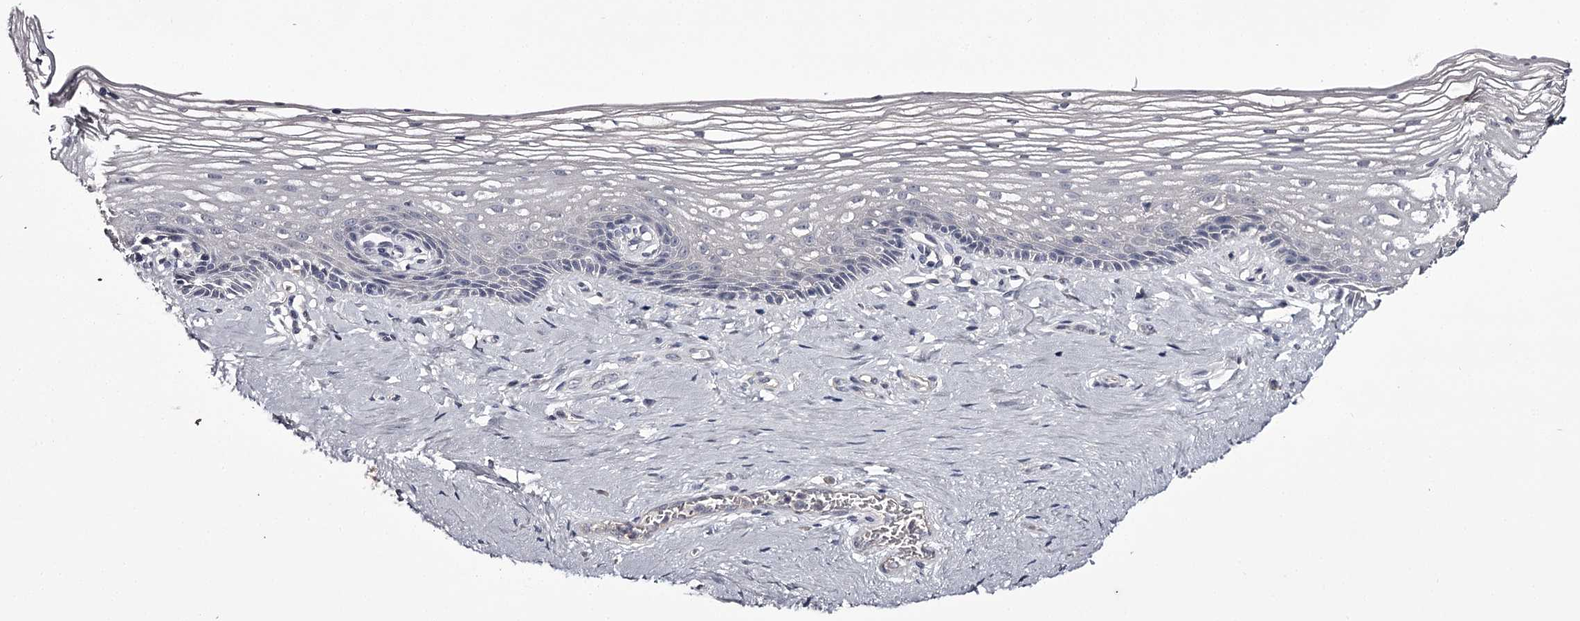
{"staining": {"intensity": "negative", "quantity": "none", "location": "none"}, "tissue": "vagina", "cell_type": "Squamous epithelial cells", "image_type": "normal", "snomed": [{"axis": "morphology", "description": "Normal tissue, NOS"}, {"axis": "topography", "description": "Vagina"}], "caption": "Benign vagina was stained to show a protein in brown. There is no significant staining in squamous epithelial cells. The staining was performed using DAB (3,3'-diaminobenzidine) to visualize the protein expression in brown, while the nuclei were stained in blue with hematoxylin (Magnification: 20x).", "gene": "PRM2", "patient": {"sex": "female", "age": 46}}